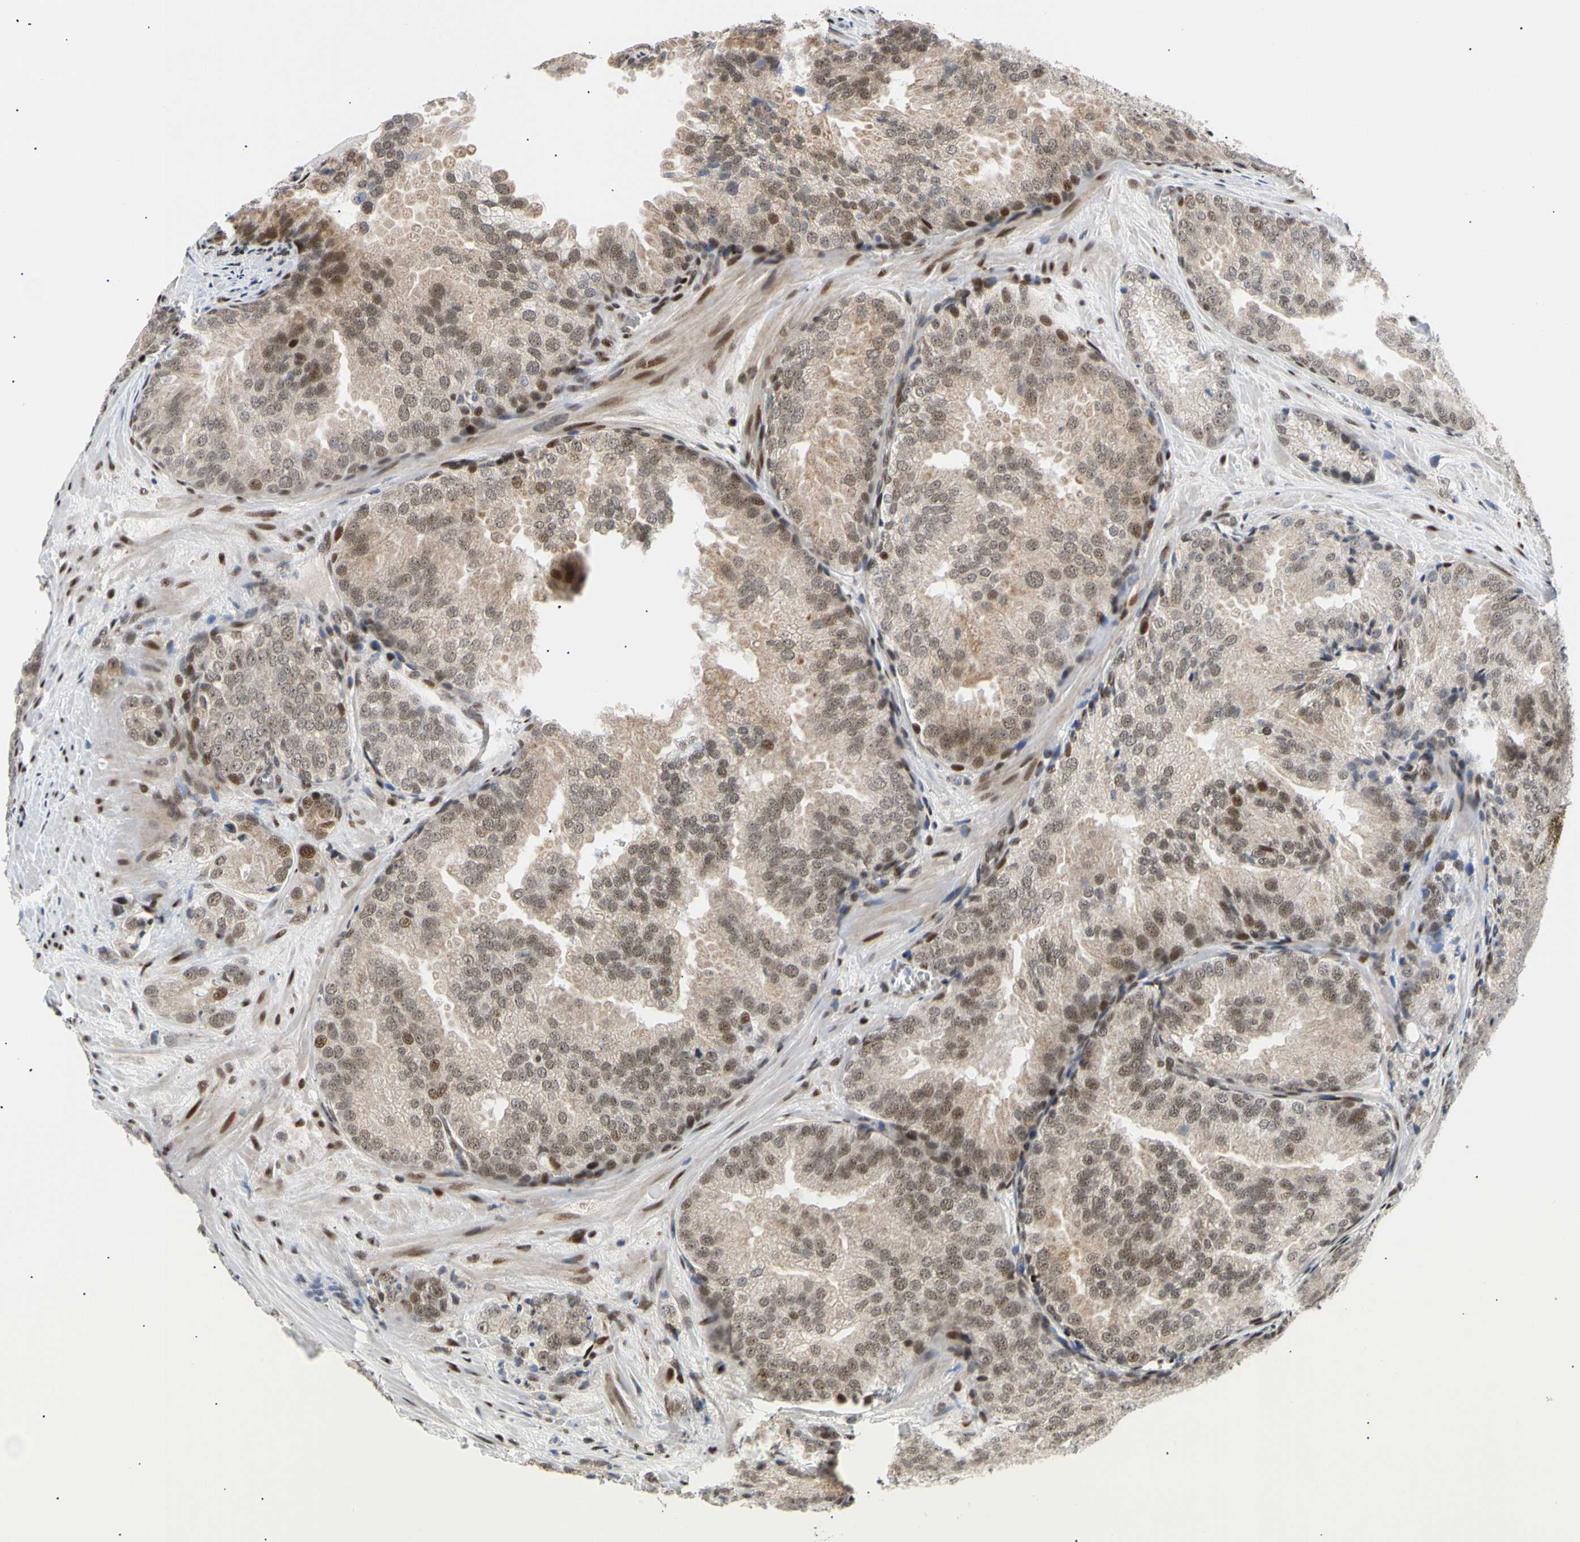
{"staining": {"intensity": "moderate", "quantity": "25%-75%", "location": "cytoplasmic/membranous,nuclear"}, "tissue": "prostate cancer", "cell_type": "Tumor cells", "image_type": "cancer", "snomed": [{"axis": "morphology", "description": "Adenocarcinoma, High grade"}, {"axis": "topography", "description": "Prostate"}], "caption": "Protein expression analysis of prostate high-grade adenocarcinoma demonstrates moderate cytoplasmic/membranous and nuclear staining in about 25%-75% of tumor cells.", "gene": "E2F1", "patient": {"sex": "male", "age": 64}}